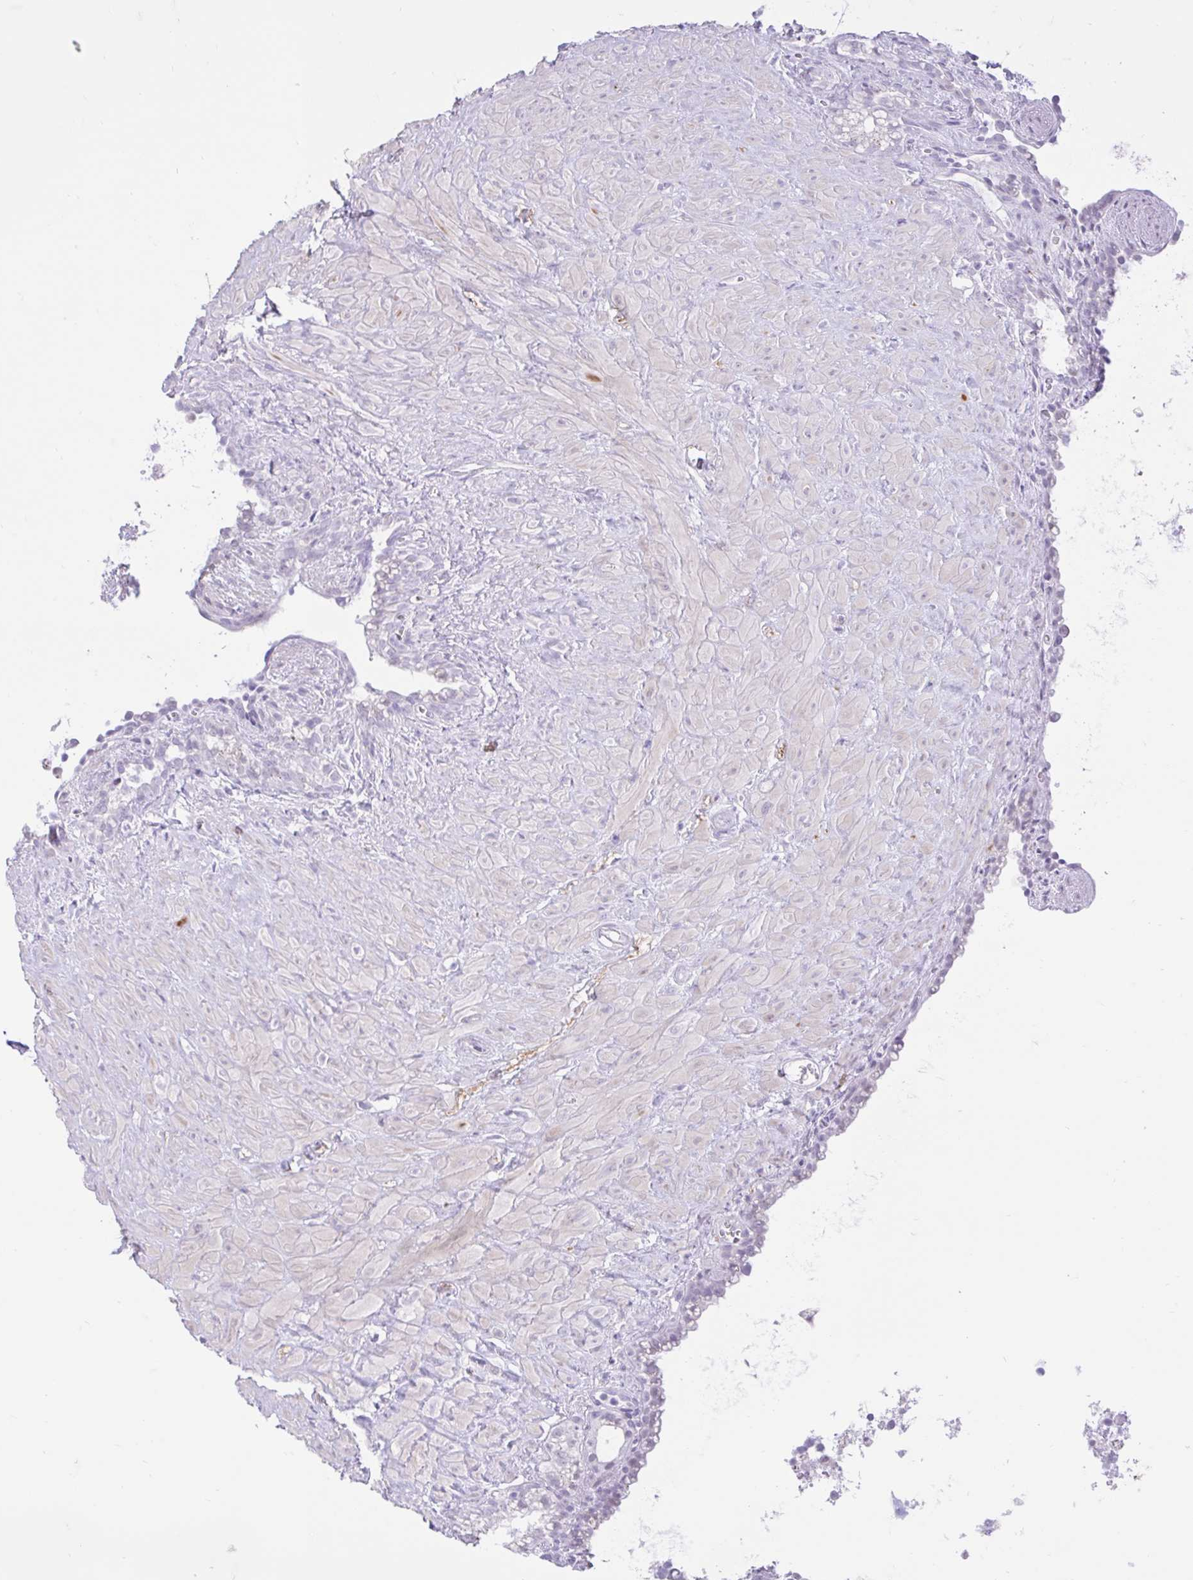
{"staining": {"intensity": "negative", "quantity": "none", "location": "none"}, "tissue": "seminal vesicle", "cell_type": "Glandular cells", "image_type": "normal", "snomed": [{"axis": "morphology", "description": "Normal tissue, NOS"}, {"axis": "topography", "description": "Seminal veicle"}], "caption": "This is a micrograph of immunohistochemistry staining of normal seminal vesicle, which shows no staining in glandular cells.", "gene": "REEP1", "patient": {"sex": "male", "age": 76}}